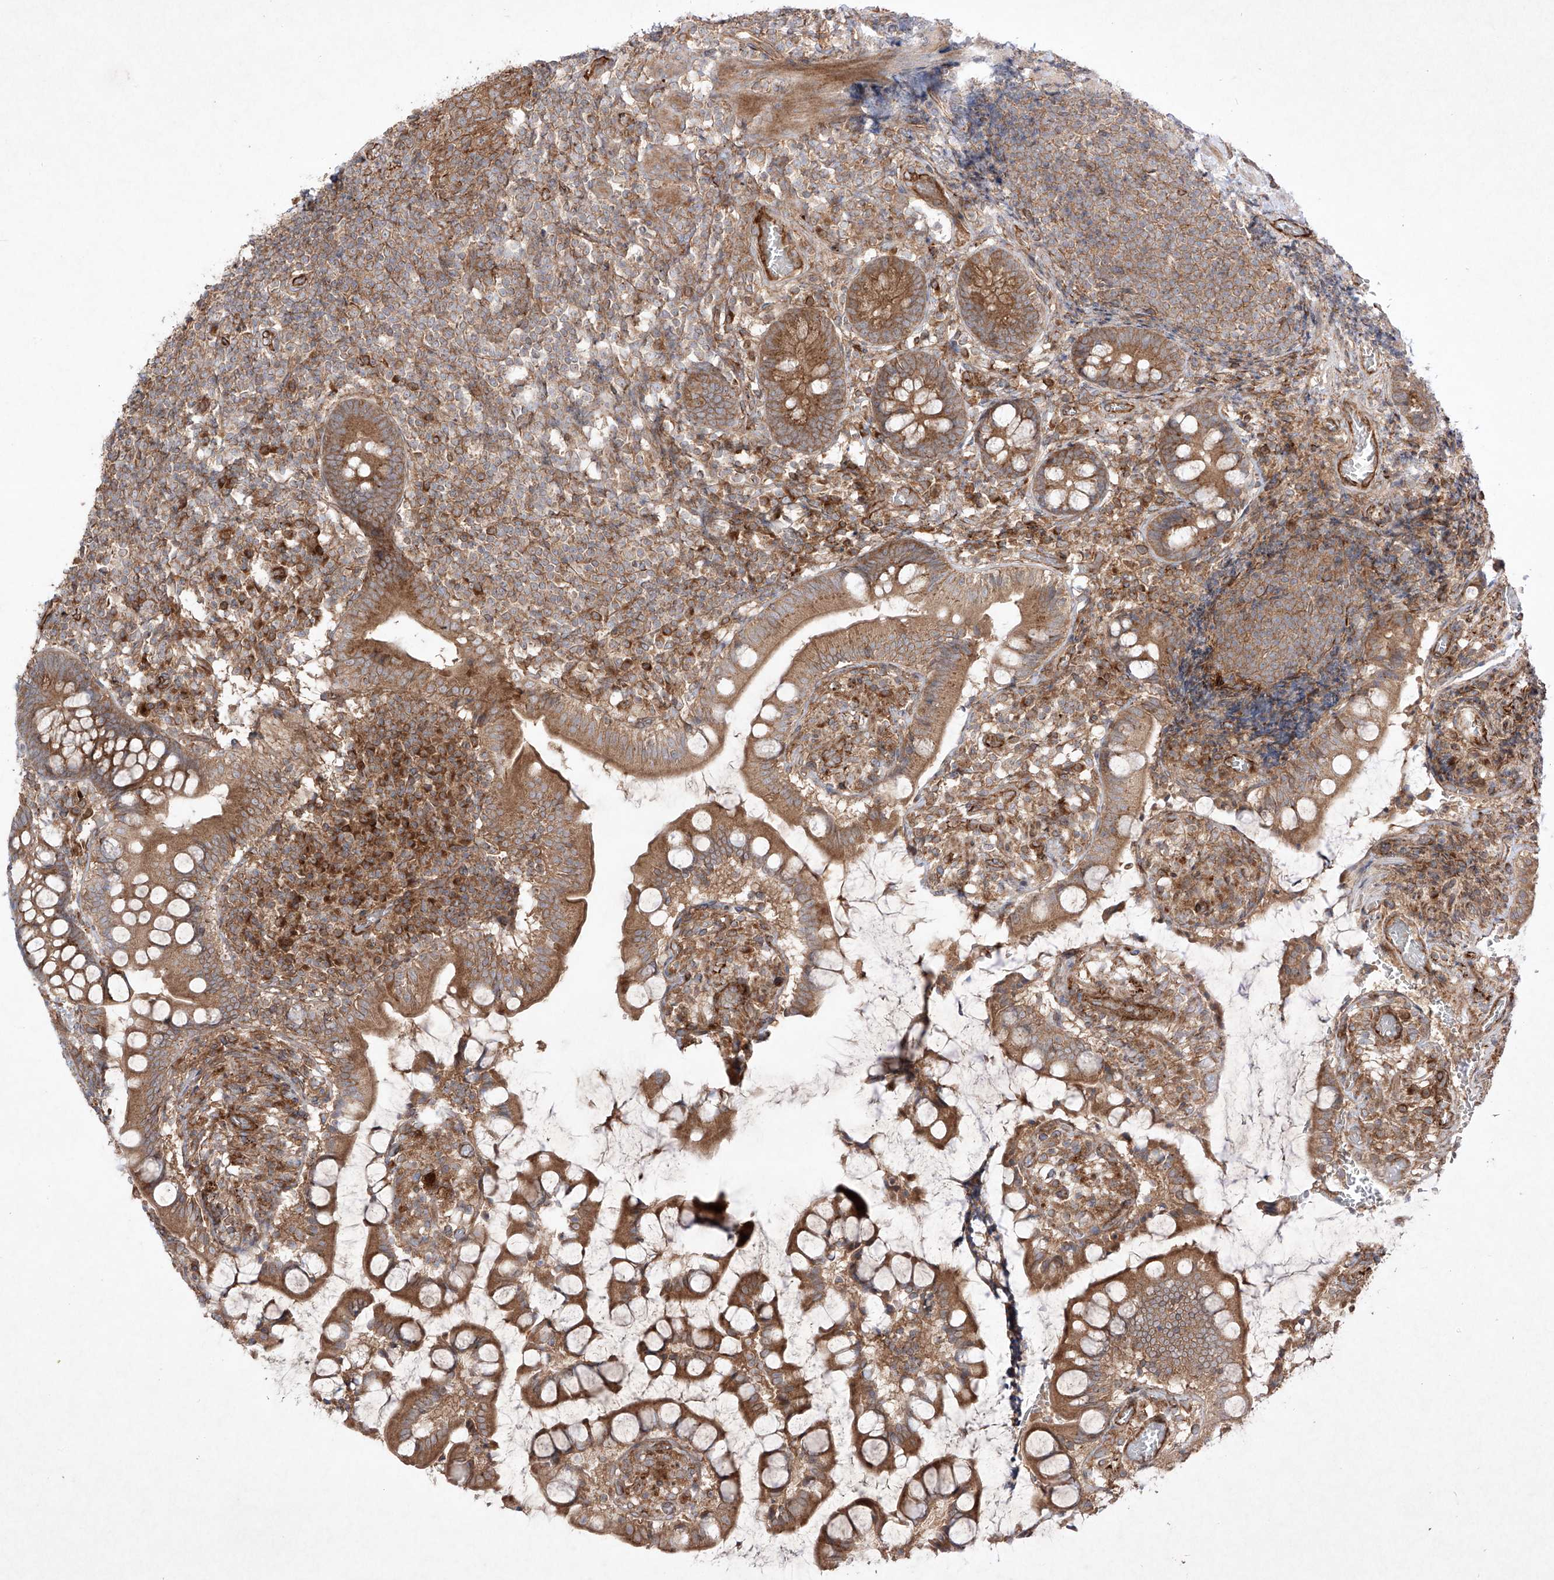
{"staining": {"intensity": "moderate", "quantity": ">75%", "location": "cytoplasmic/membranous"}, "tissue": "small intestine", "cell_type": "Glandular cells", "image_type": "normal", "snomed": [{"axis": "morphology", "description": "Normal tissue, NOS"}, {"axis": "topography", "description": "Small intestine"}], "caption": "IHC of unremarkable small intestine displays medium levels of moderate cytoplasmic/membranous staining in approximately >75% of glandular cells. (DAB (3,3'-diaminobenzidine) IHC with brightfield microscopy, high magnification).", "gene": "YKT6", "patient": {"sex": "male", "age": 52}}